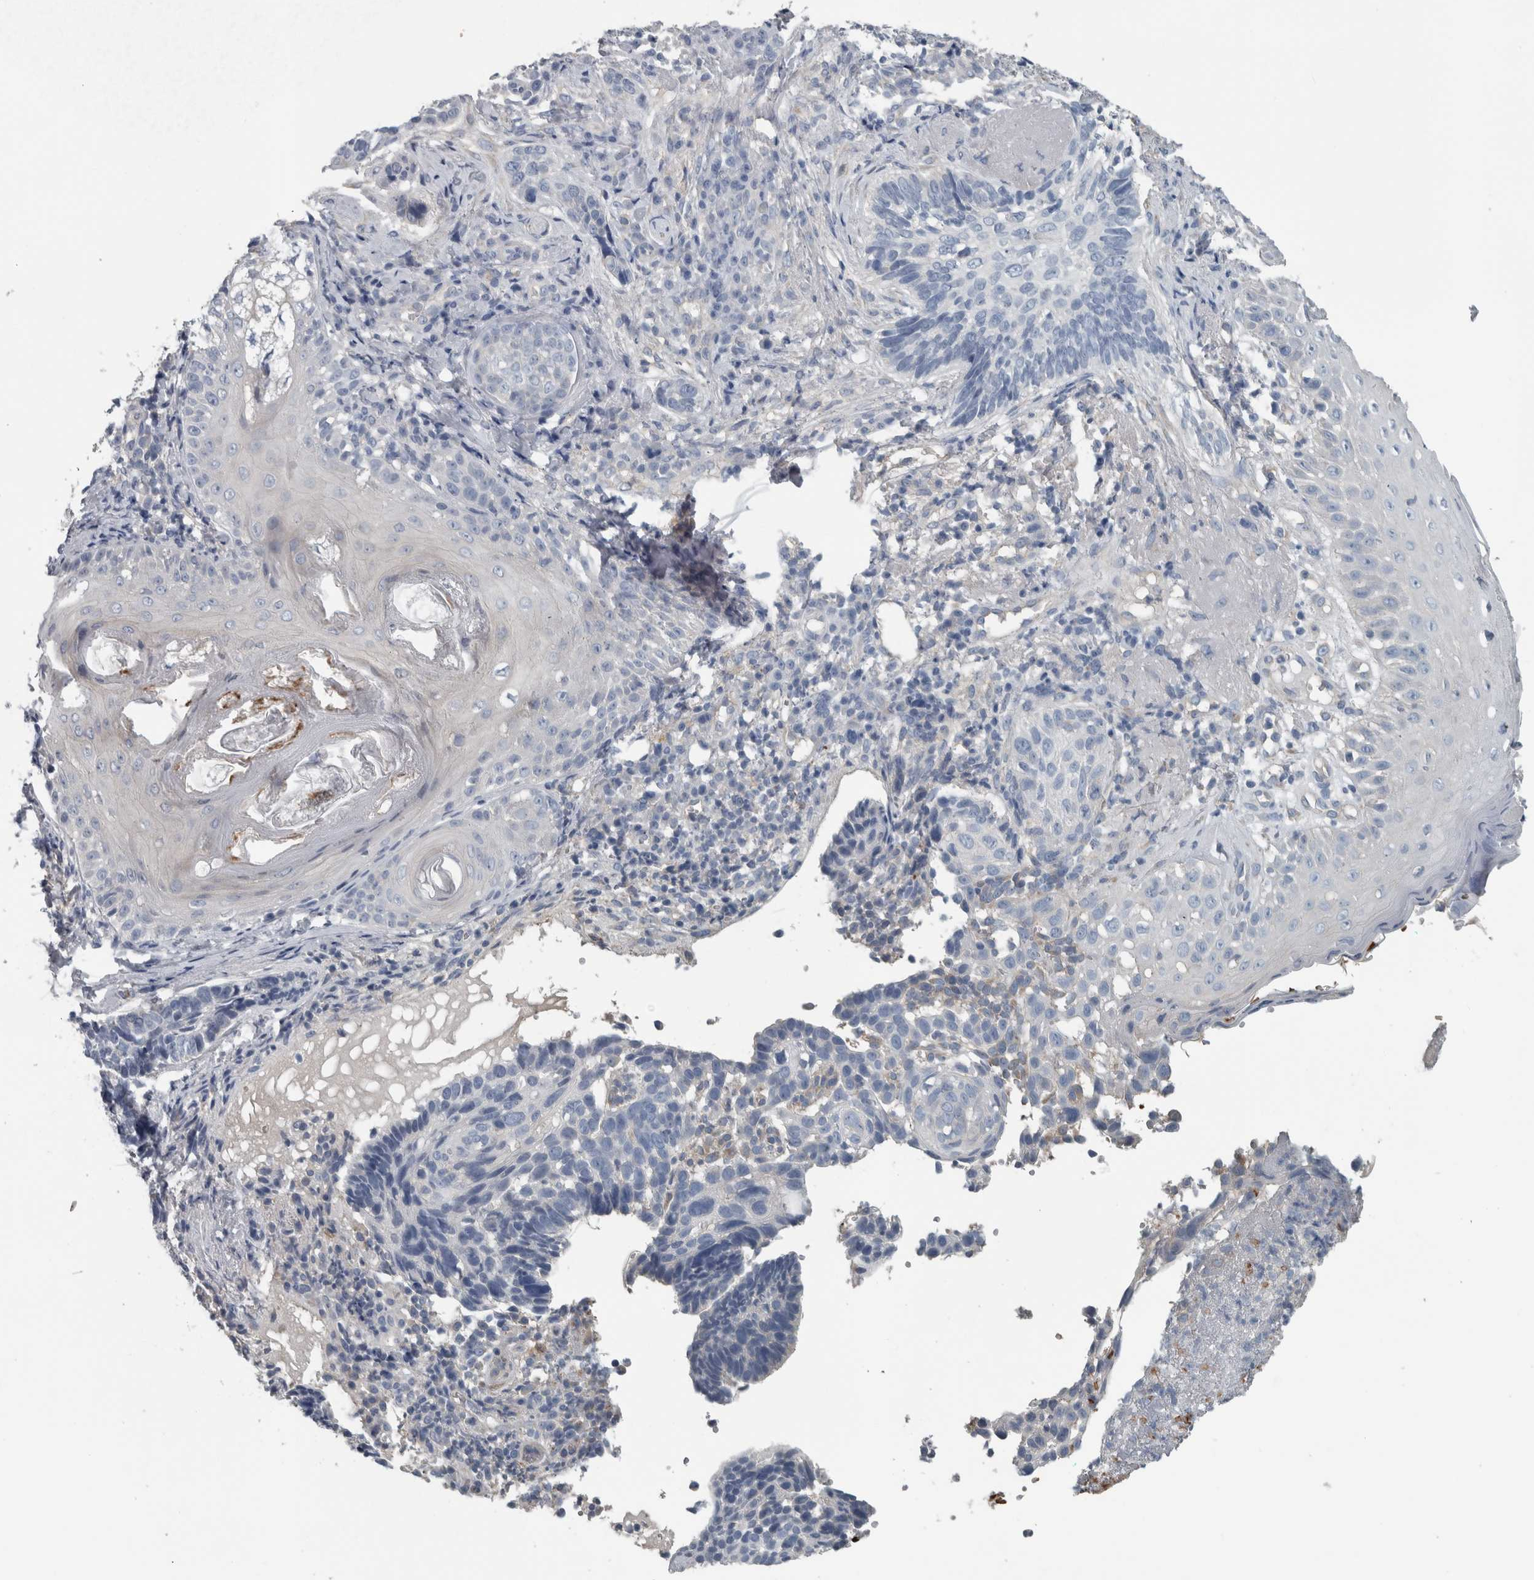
{"staining": {"intensity": "negative", "quantity": "none", "location": "none"}, "tissue": "skin cancer", "cell_type": "Tumor cells", "image_type": "cancer", "snomed": [{"axis": "morphology", "description": "Basal cell carcinoma"}, {"axis": "topography", "description": "Skin"}], "caption": "Basal cell carcinoma (skin) was stained to show a protein in brown. There is no significant positivity in tumor cells. (Brightfield microscopy of DAB (3,3'-diaminobenzidine) immunohistochemistry at high magnification).", "gene": "SH3GL2", "patient": {"sex": "male", "age": 61}}